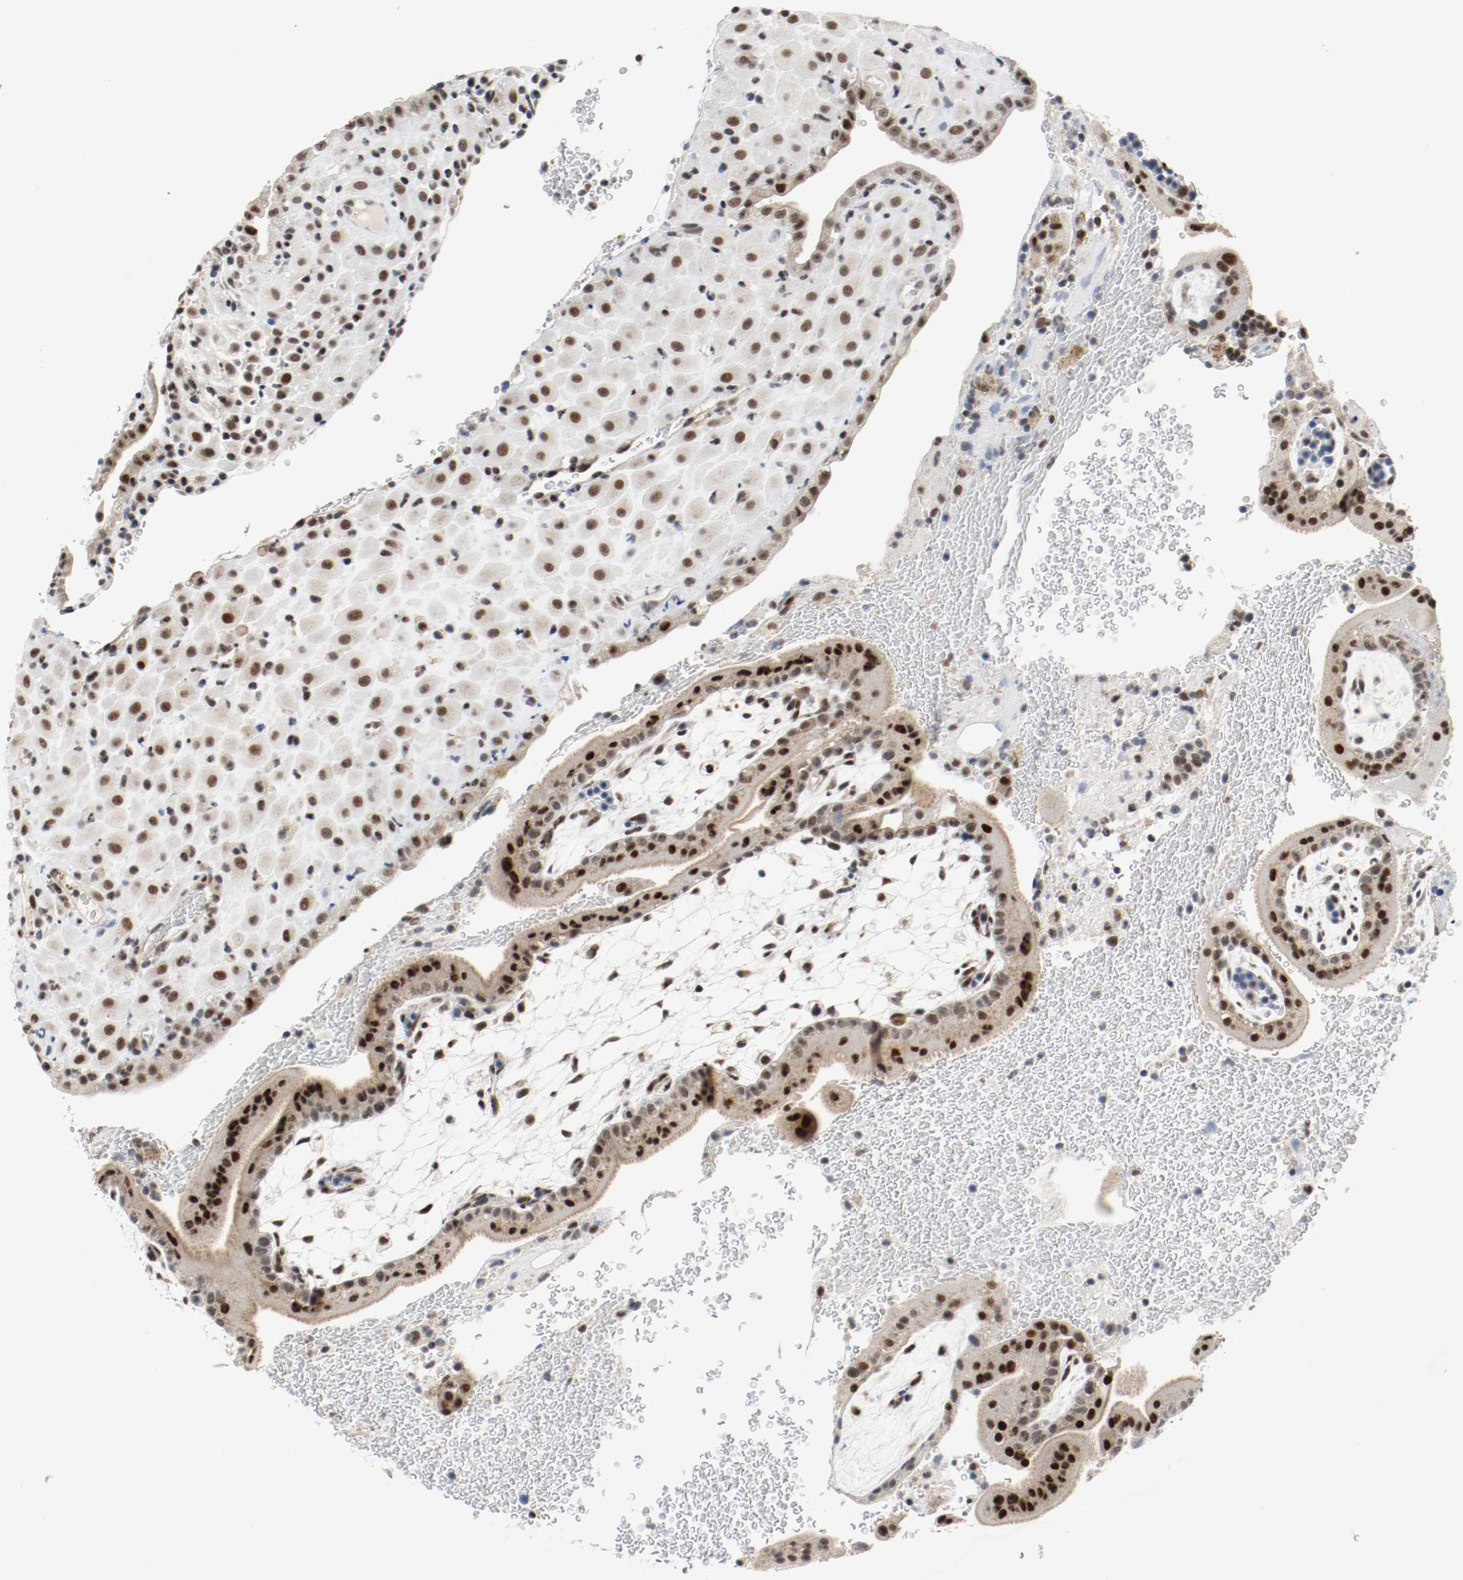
{"staining": {"intensity": "strong", "quantity": ">75%", "location": "nuclear"}, "tissue": "placenta", "cell_type": "Decidual cells", "image_type": "normal", "snomed": [{"axis": "morphology", "description": "Normal tissue, NOS"}, {"axis": "topography", "description": "Placenta"}], "caption": "The image demonstrates staining of unremarkable placenta, revealing strong nuclear protein staining (brown color) within decidual cells.", "gene": "ASH1L", "patient": {"sex": "female", "age": 19}}